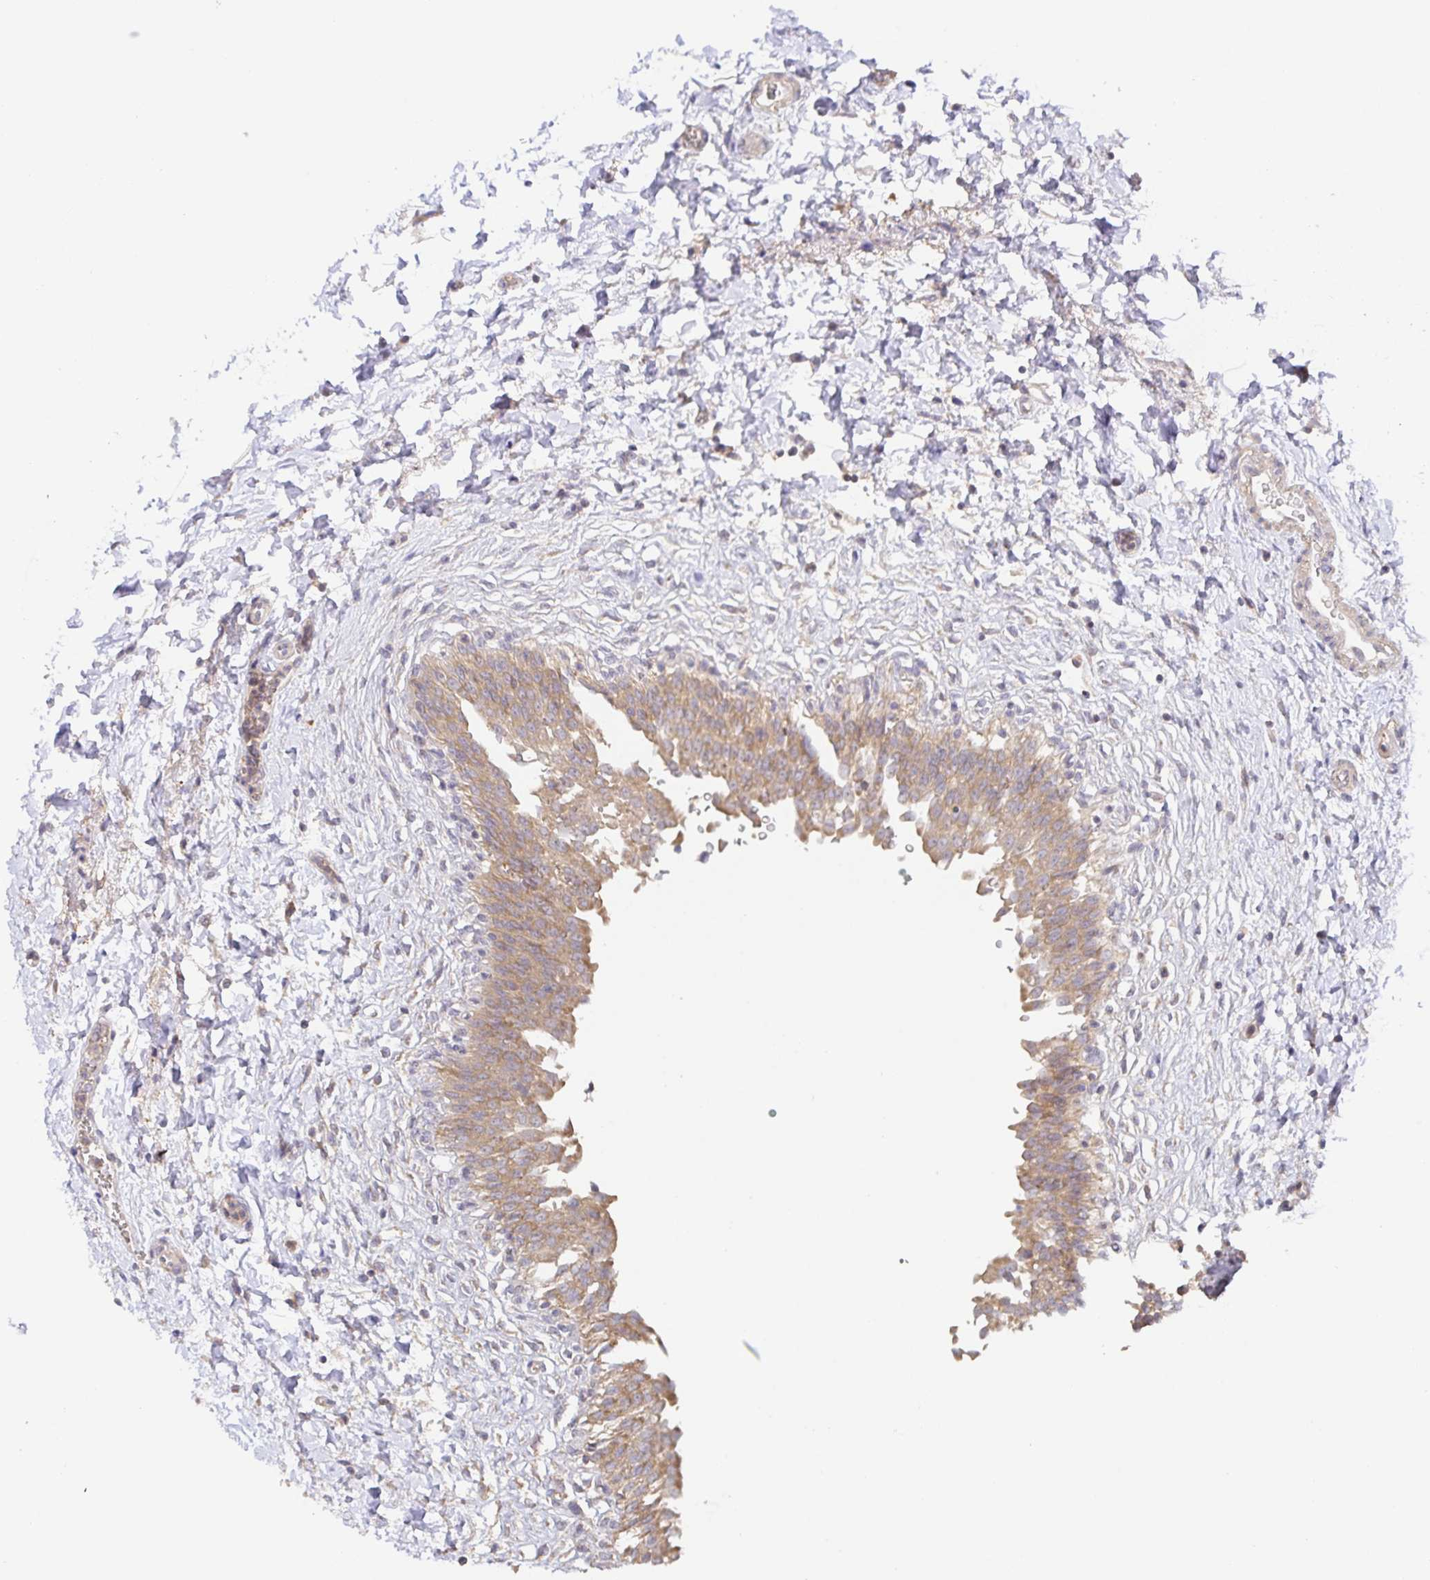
{"staining": {"intensity": "moderate", "quantity": ">75%", "location": "cytoplasmic/membranous"}, "tissue": "urinary bladder", "cell_type": "Urothelial cells", "image_type": "normal", "snomed": [{"axis": "morphology", "description": "Normal tissue, NOS"}, {"axis": "topography", "description": "Urinary bladder"}], "caption": "An immunohistochemistry (IHC) photomicrograph of benign tissue is shown. Protein staining in brown shows moderate cytoplasmic/membranous positivity in urinary bladder within urothelial cells. (DAB (3,3'-diaminobenzidine) = brown stain, brightfield microscopy at high magnification).", "gene": "ZDHHC11B", "patient": {"sex": "male", "age": 37}}